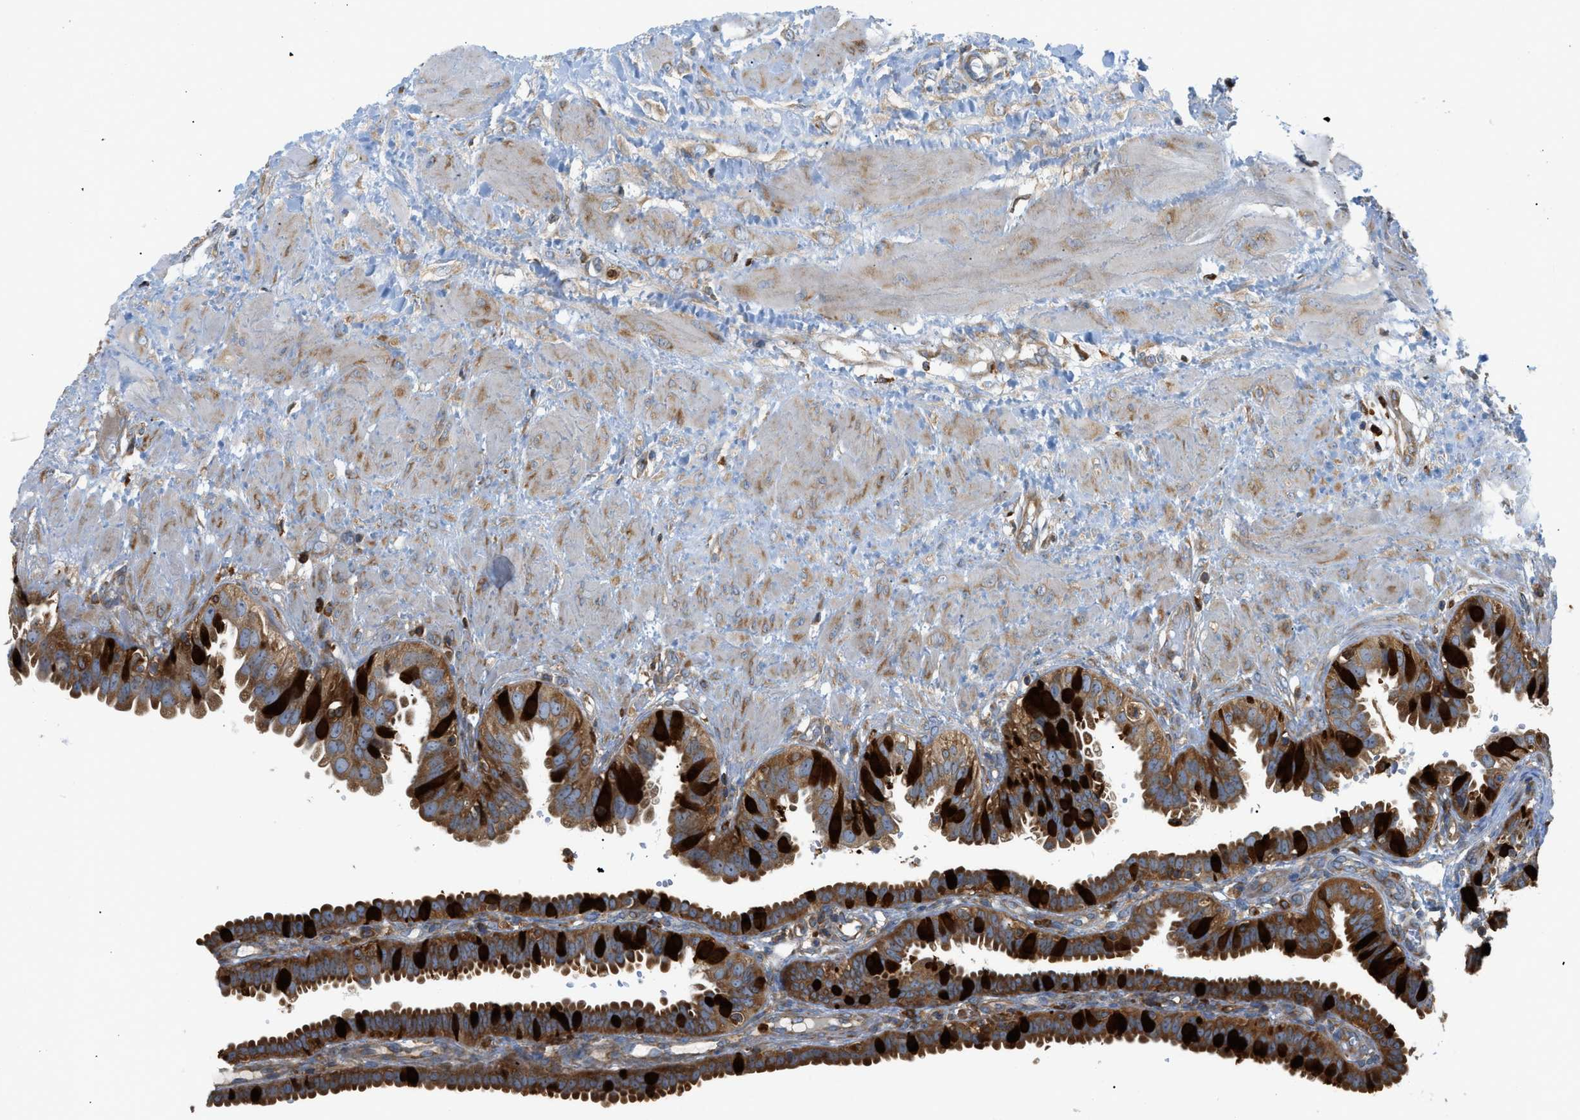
{"staining": {"intensity": "strong", "quantity": ">75%", "location": "cytoplasmic/membranous"}, "tissue": "fallopian tube", "cell_type": "Glandular cells", "image_type": "normal", "snomed": [{"axis": "morphology", "description": "Normal tissue, NOS"}, {"axis": "topography", "description": "Fallopian tube"}, {"axis": "topography", "description": "Placenta"}], "caption": "Fallopian tube stained with IHC reveals strong cytoplasmic/membranous expression in approximately >75% of glandular cells. Immunohistochemistry (ihc) stains the protein of interest in brown and the nuclei are stained blue.", "gene": "GPAT4", "patient": {"sex": "female", "age": 34}}